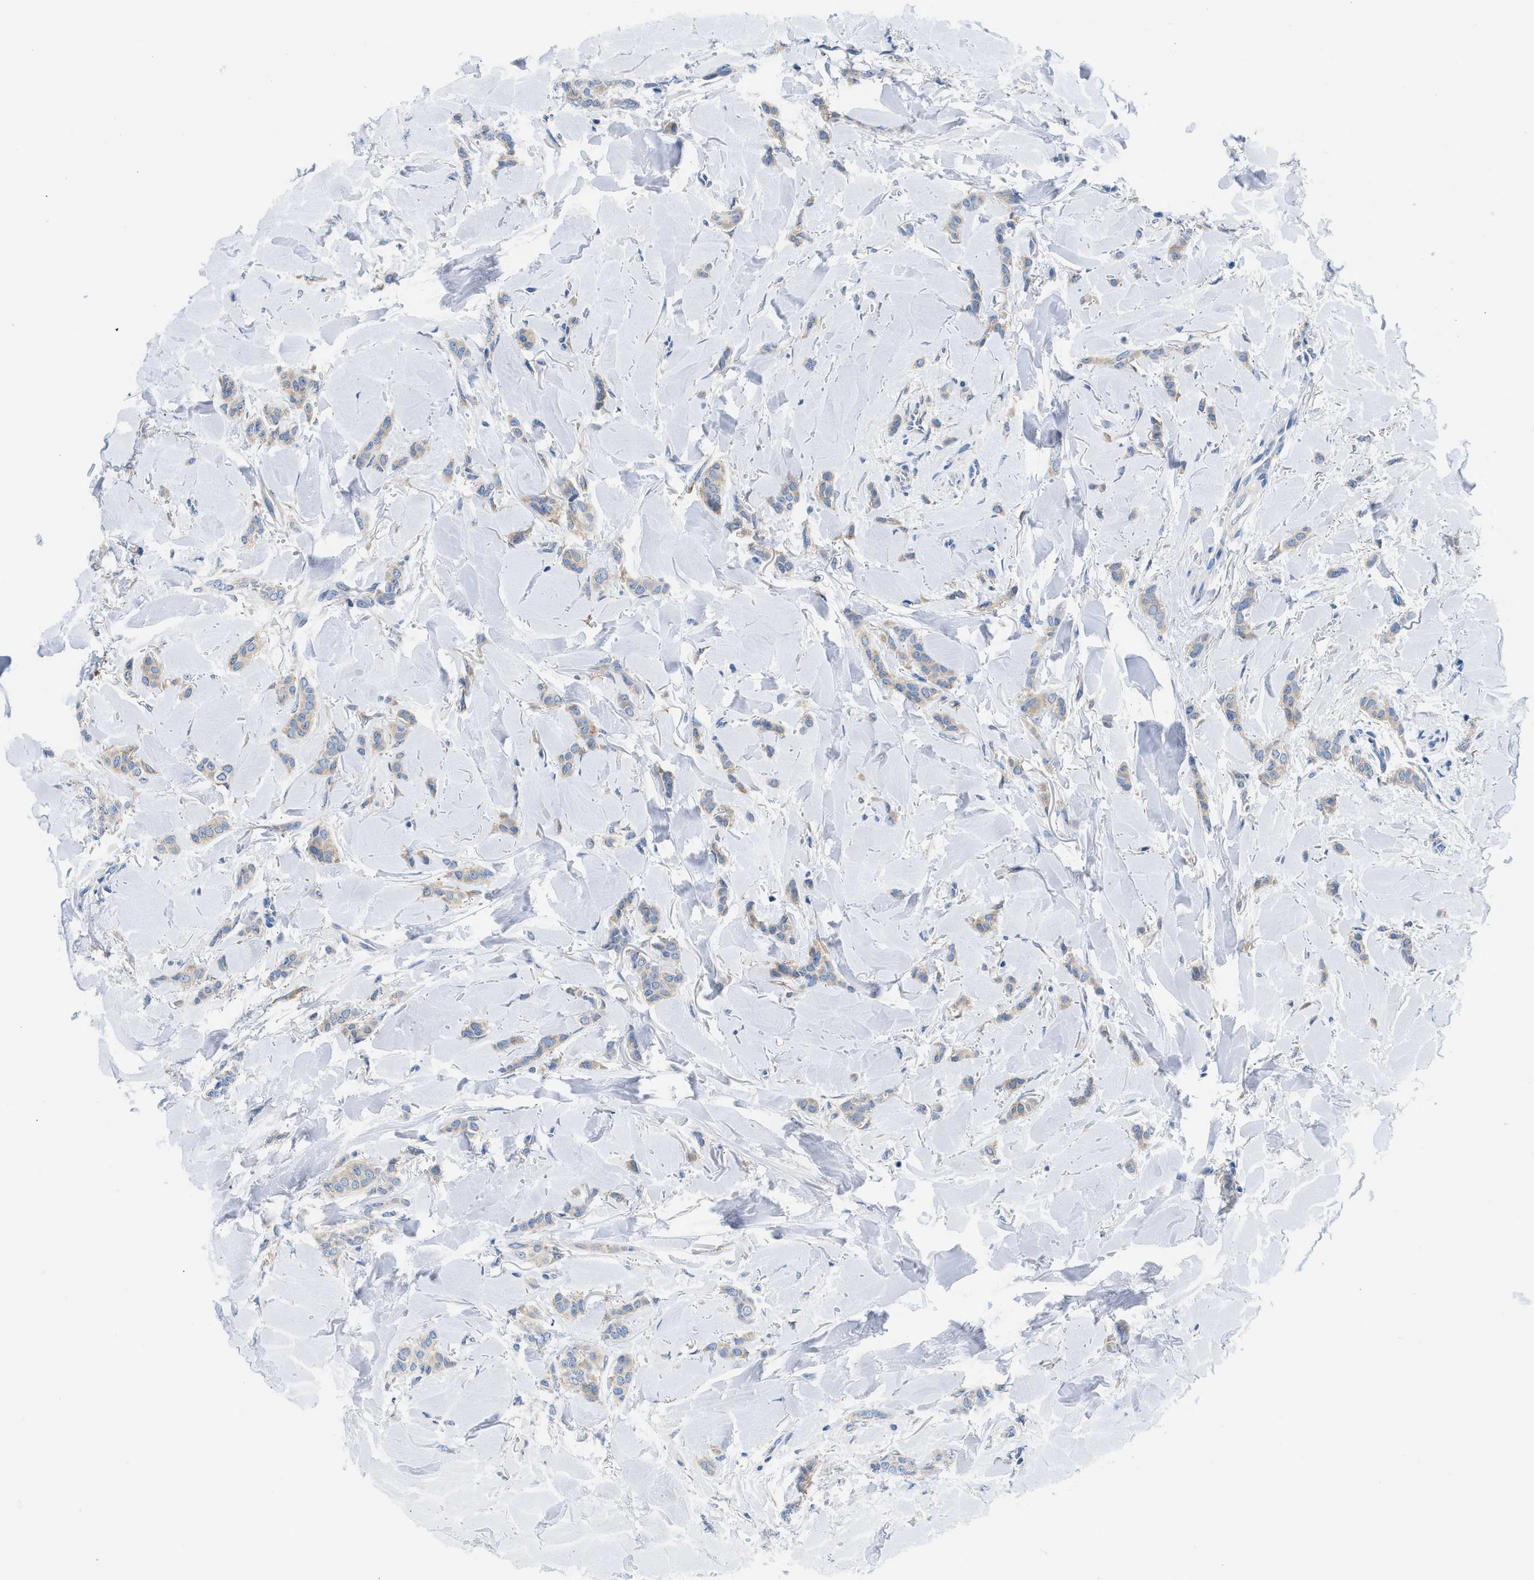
{"staining": {"intensity": "weak", "quantity": "<25%", "location": "cytoplasmic/membranous"}, "tissue": "breast cancer", "cell_type": "Tumor cells", "image_type": "cancer", "snomed": [{"axis": "morphology", "description": "Lobular carcinoma"}, {"axis": "topography", "description": "Skin"}, {"axis": "topography", "description": "Breast"}], "caption": "Tumor cells are negative for brown protein staining in breast cancer.", "gene": "BNC2", "patient": {"sex": "female", "age": 46}}